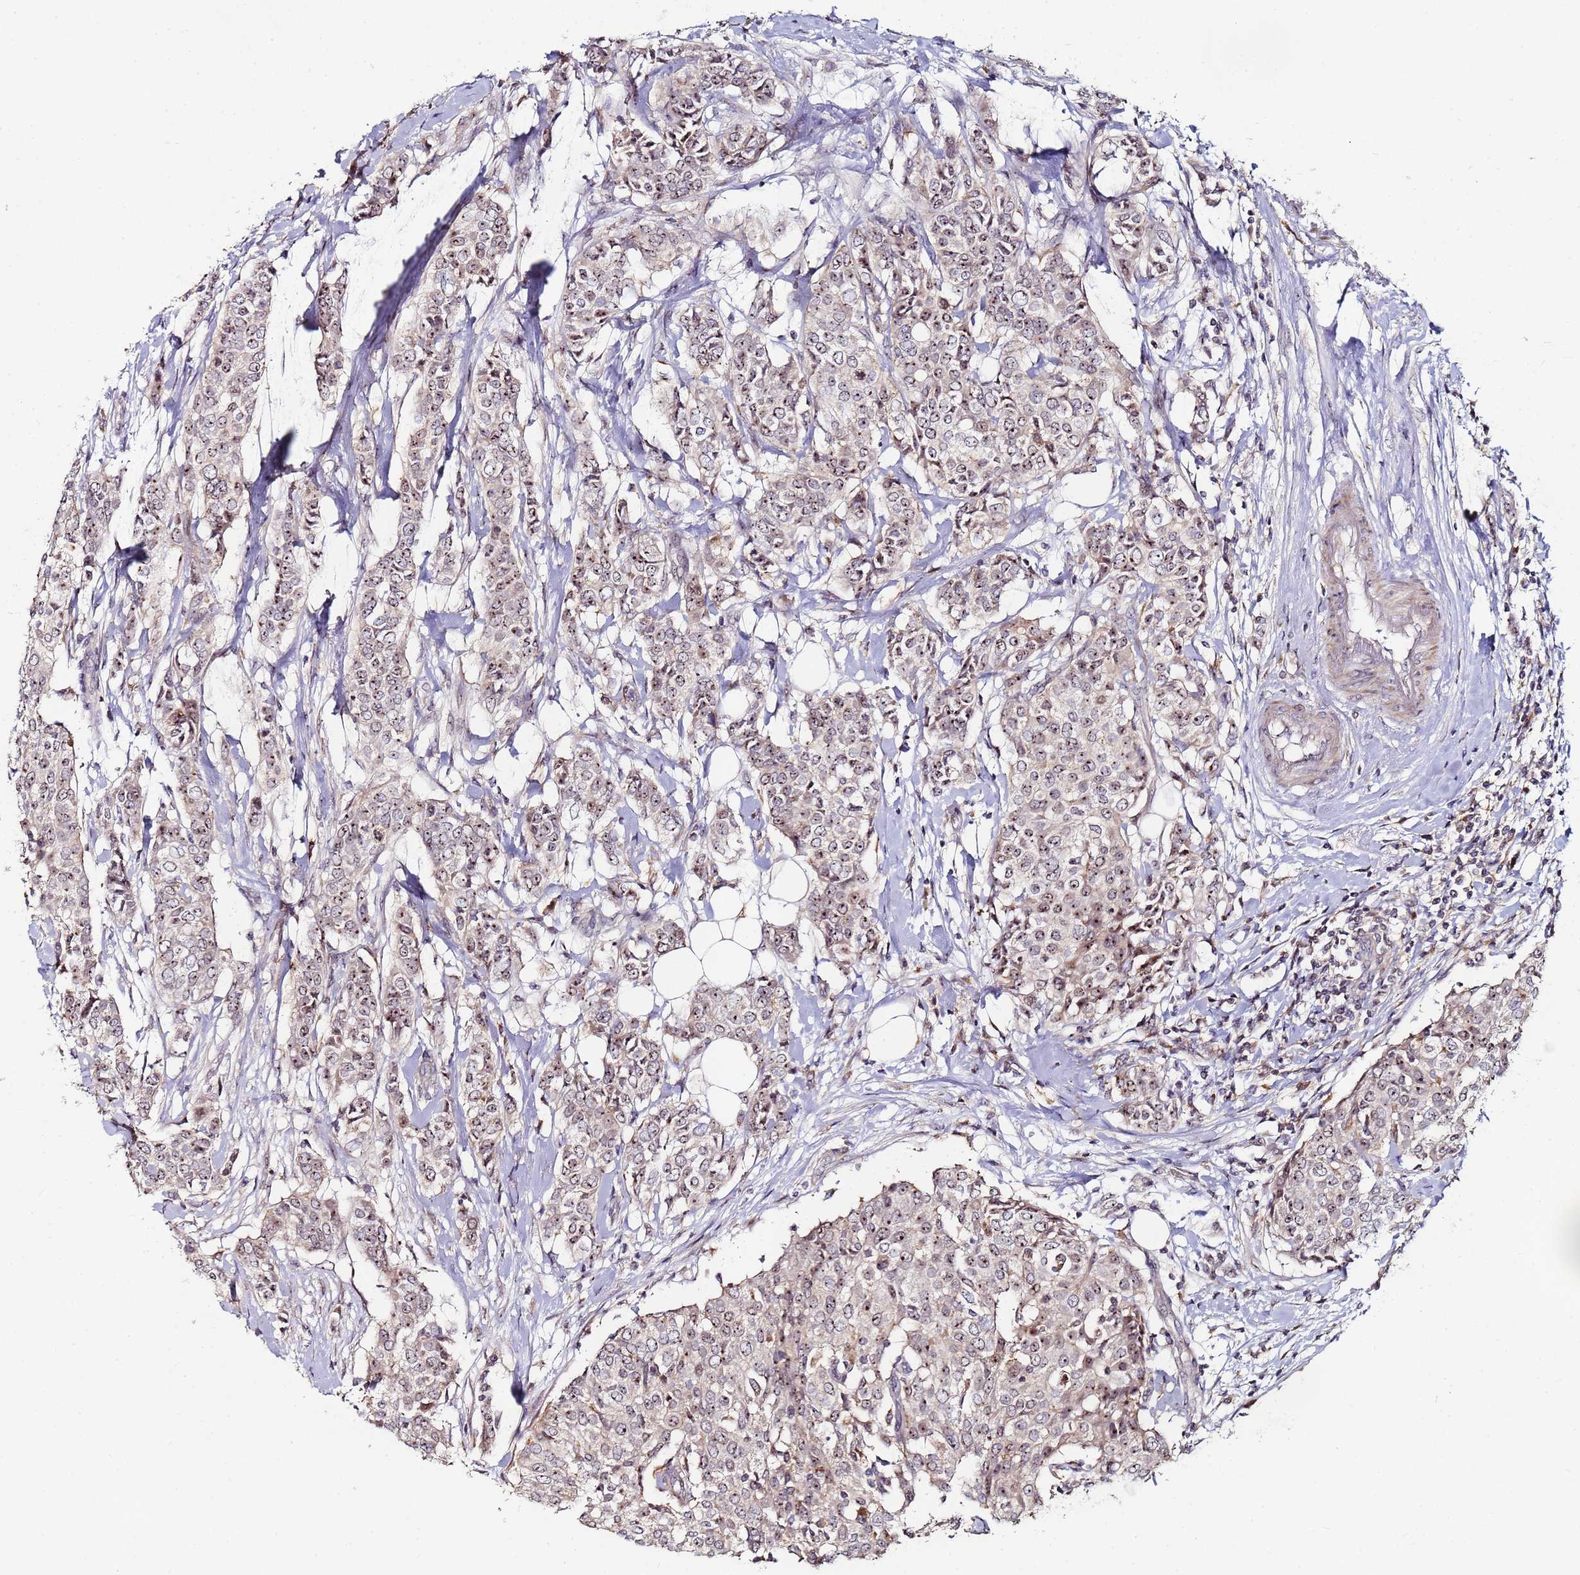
{"staining": {"intensity": "moderate", "quantity": ">75%", "location": "nuclear"}, "tissue": "breast cancer", "cell_type": "Tumor cells", "image_type": "cancer", "snomed": [{"axis": "morphology", "description": "Lobular carcinoma"}, {"axis": "topography", "description": "Breast"}], "caption": "Immunohistochemical staining of breast cancer shows medium levels of moderate nuclear staining in approximately >75% of tumor cells.", "gene": "KRI1", "patient": {"sex": "female", "age": 51}}